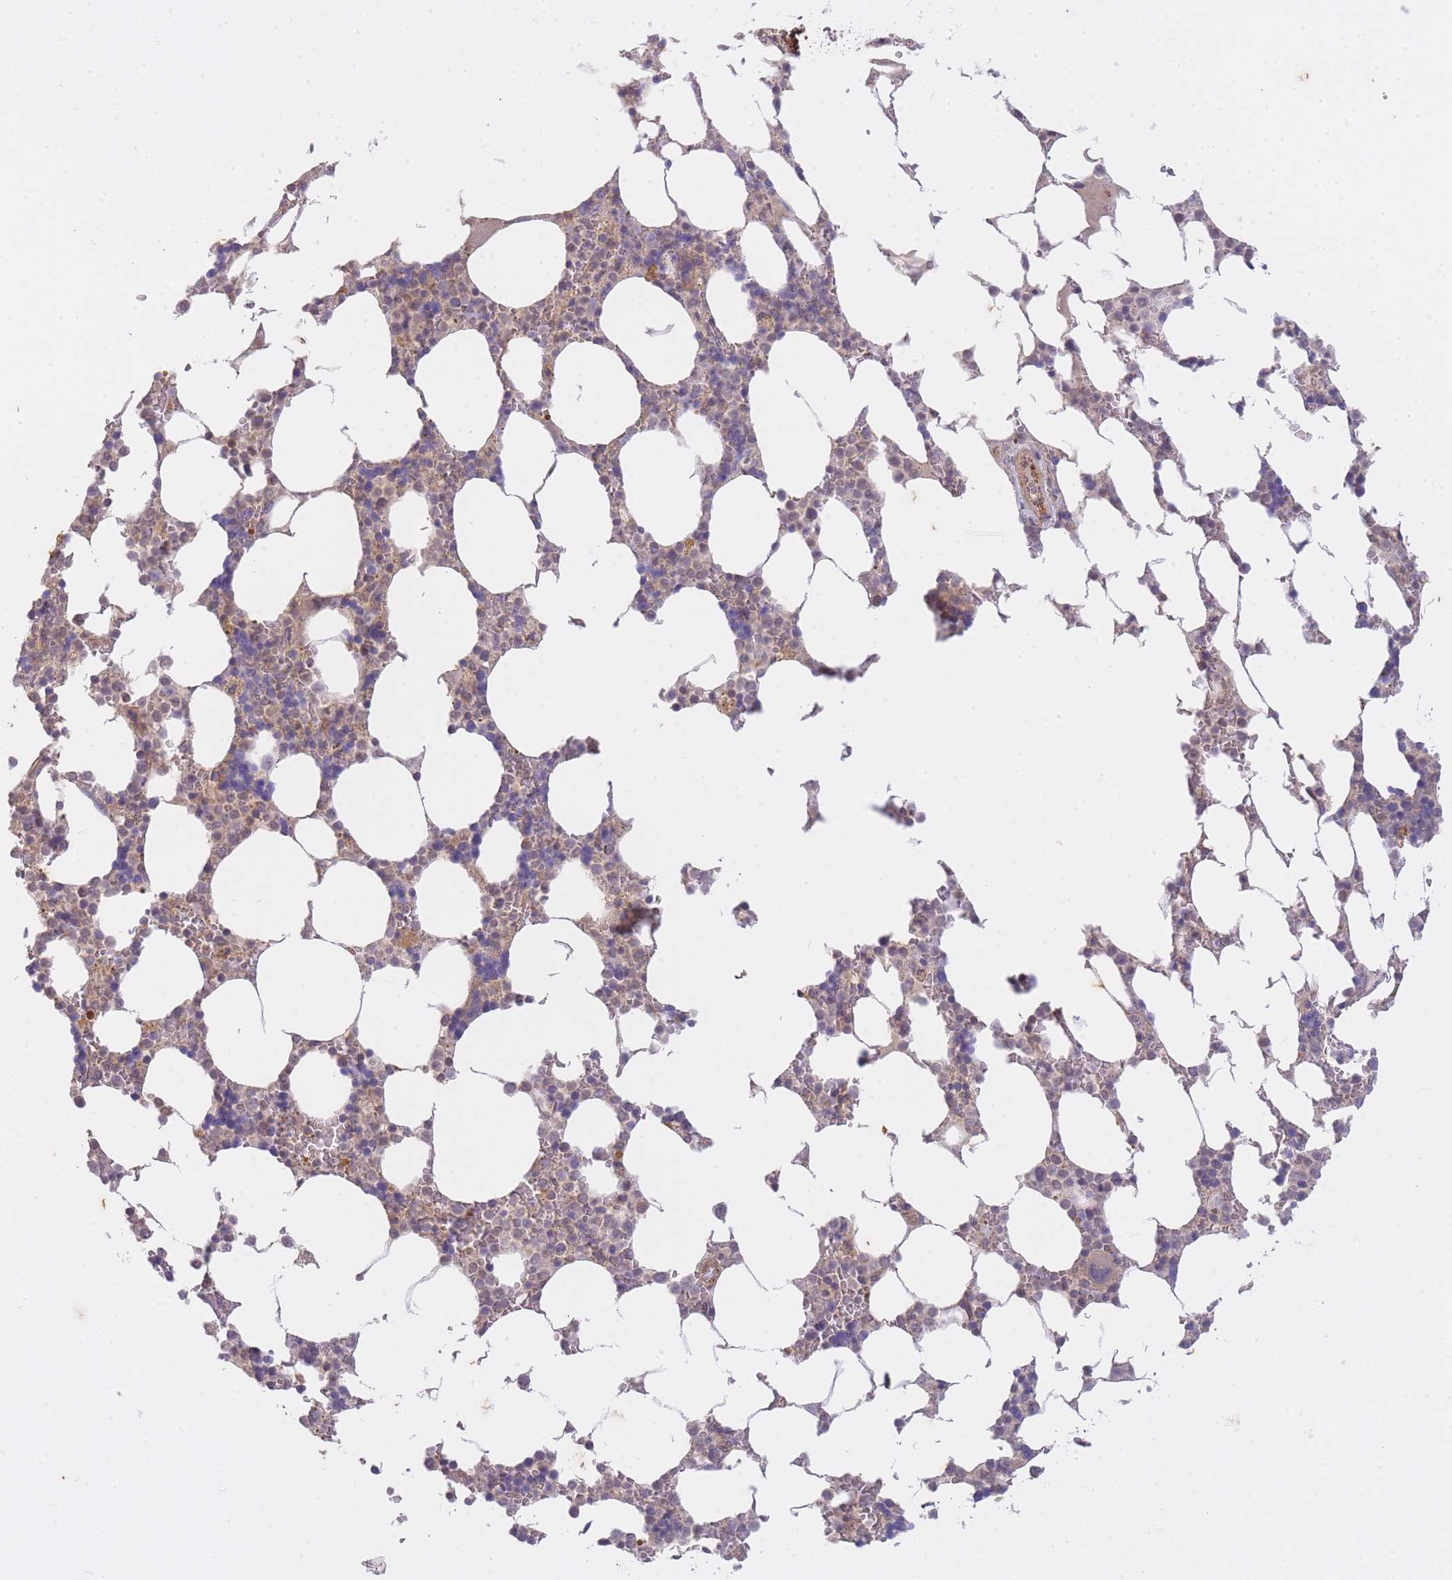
{"staining": {"intensity": "weak", "quantity": "<25%", "location": "cytoplasmic/membranous"}, "tissue": "bone marrow", "cell_type": "Hematopoietic cells", "image_type": "normal", "snomed": [{"axis": "morphology", "description": "Normal tissue, NOS"}, {"axis": "topography", "description": "Bone marrow"}], "caption": "High magnification brightfield microscopy of normal bone marrow stained with DAB (brown) and counterstained with hematoxylin (blue): hematopoietic cells show no significant expression. (IHC, brightfield microscopy, high magnification).", "gene": "ST8SIA4", "patient": {"sex": "male", "age": 64}}